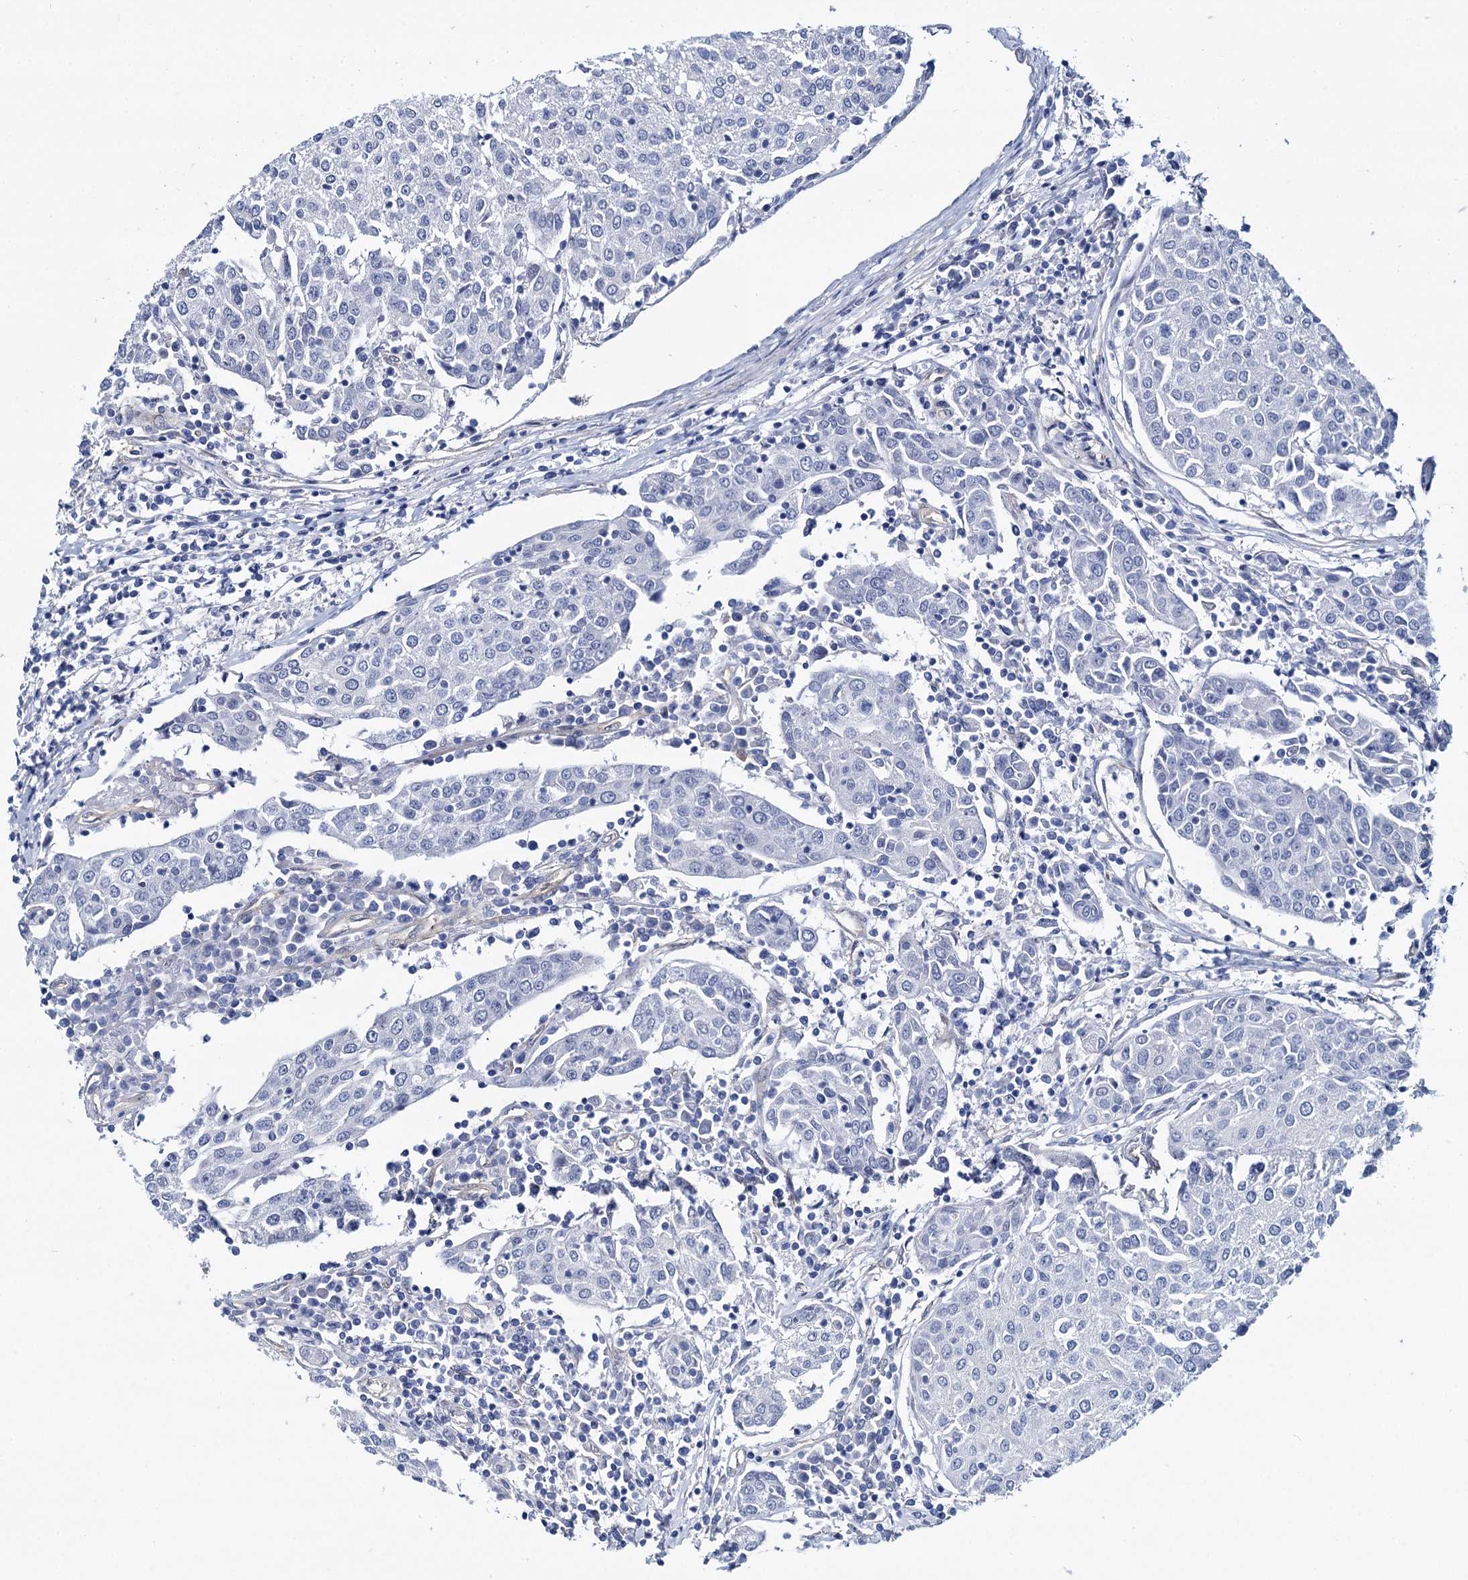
{"staining": {"intensity": "negative", "quantity": "none", "location": "none"}, "tissue": "urothelial cancer", "cell_type": "Tumor cells", "image_type": "cancer", "snomed": [{"axis": "morphology", "description": "Urothelial carcinoma, High grade"}, {"axis": "topography", "description": "Urinary bladder"}], "caption": "This is a histopathology image of immunohistochemistry (IHC) staining of high-grade urothelial carcinoma, which shows no positivity in tumor cells.", "gene": "STXBP1", "patient": {"sex": "female", "age": 85}}